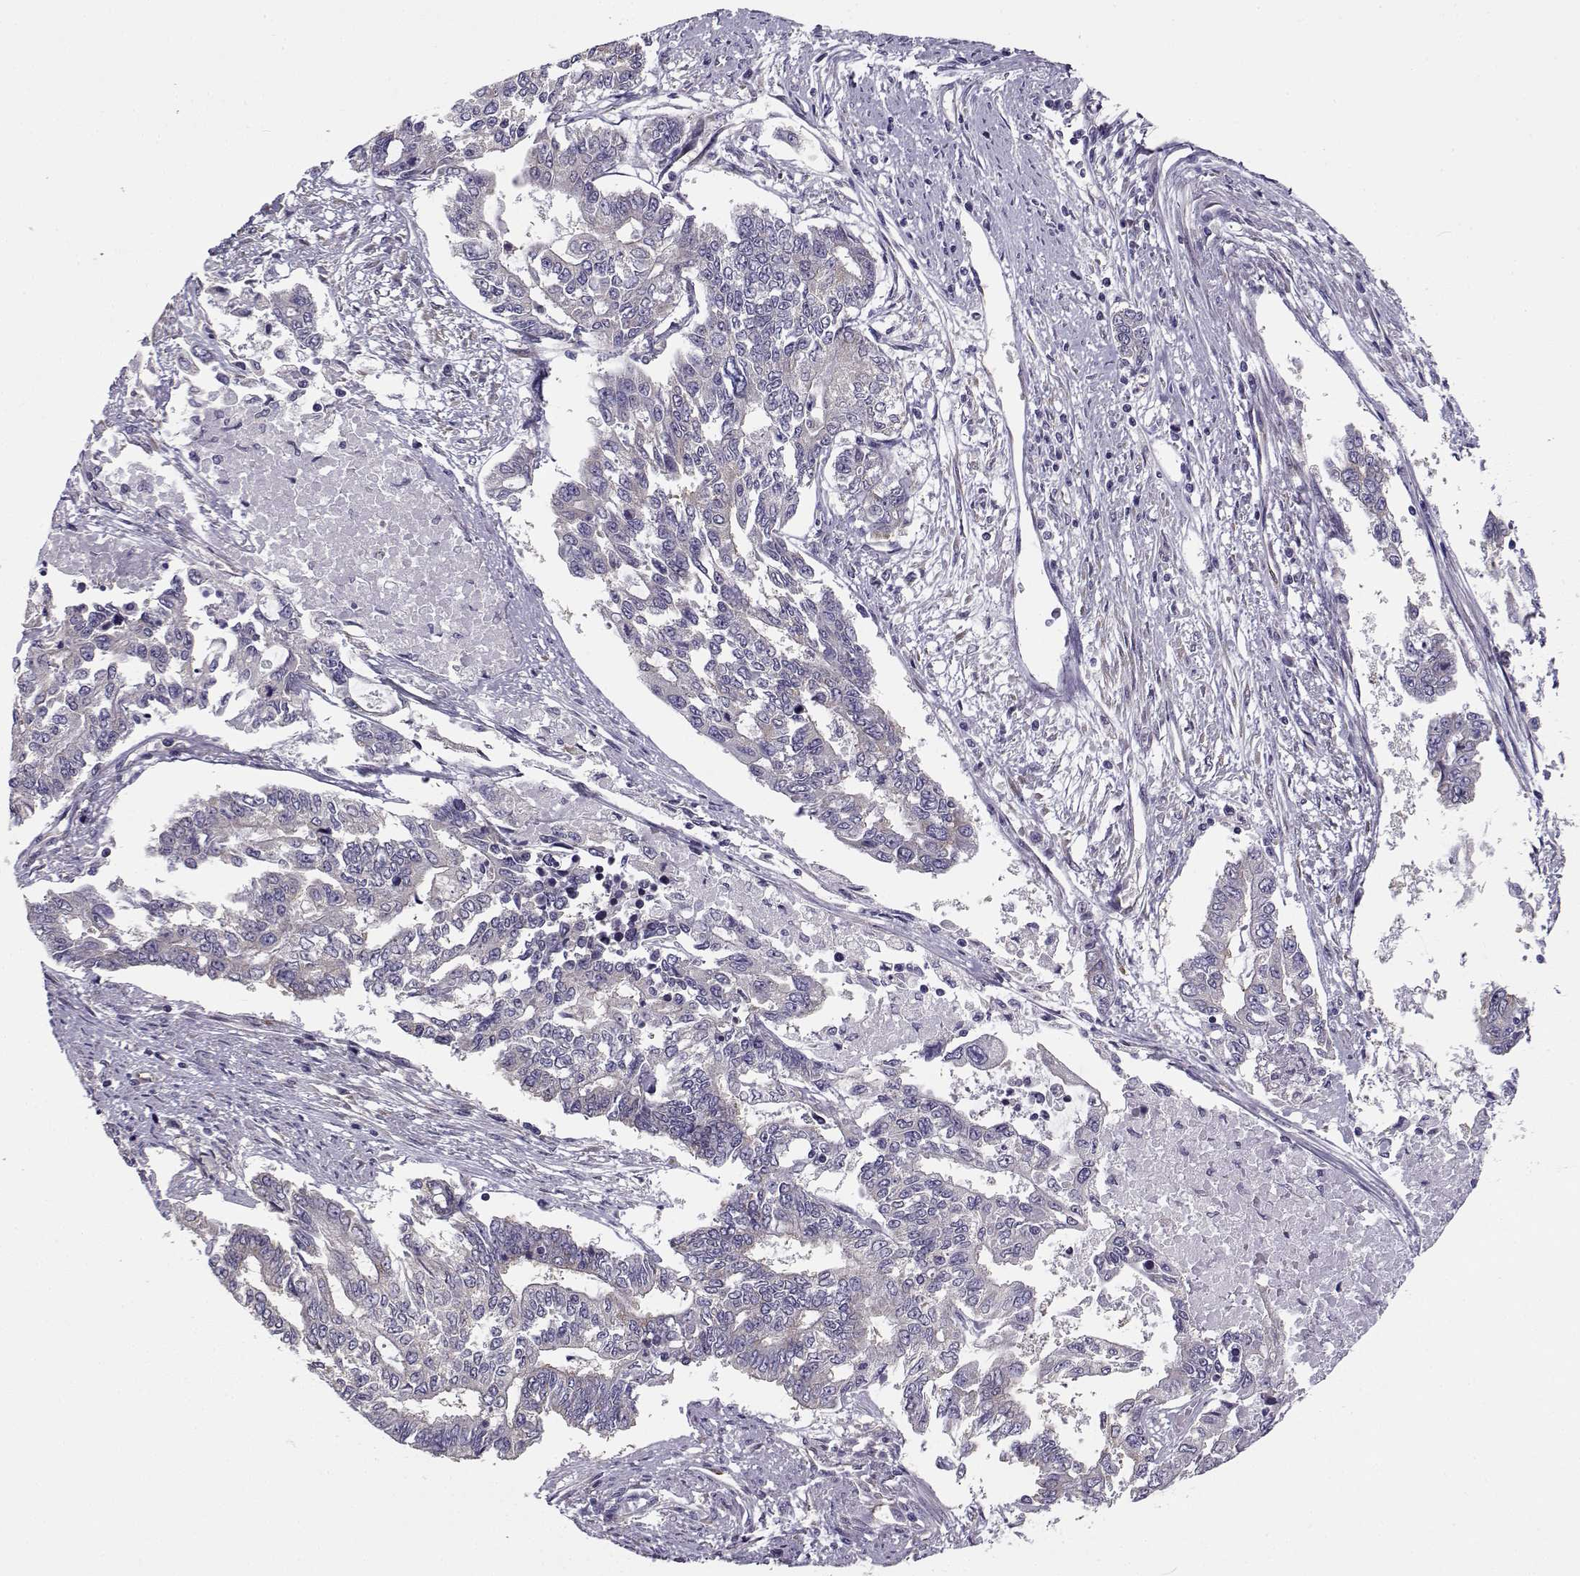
{"staining": {"intensity": "negative", "quantity": "none", "location": "none"}, "tissue": "endometrial cancer", "cell_type": "Tumor cells", "image_type": "cancer", "snomed": [{"axis": "morphology", "description": "Adenocarcinoma, NOS"}, {"axis": "topography", "description": "Uterus"}], "caption": "Human endometrial adenocarcinoma stained for a protein using IHC displays no positivity in tumor cells.", "gene": "BEND6", "patient": {"sex": "female", "age": 59}}